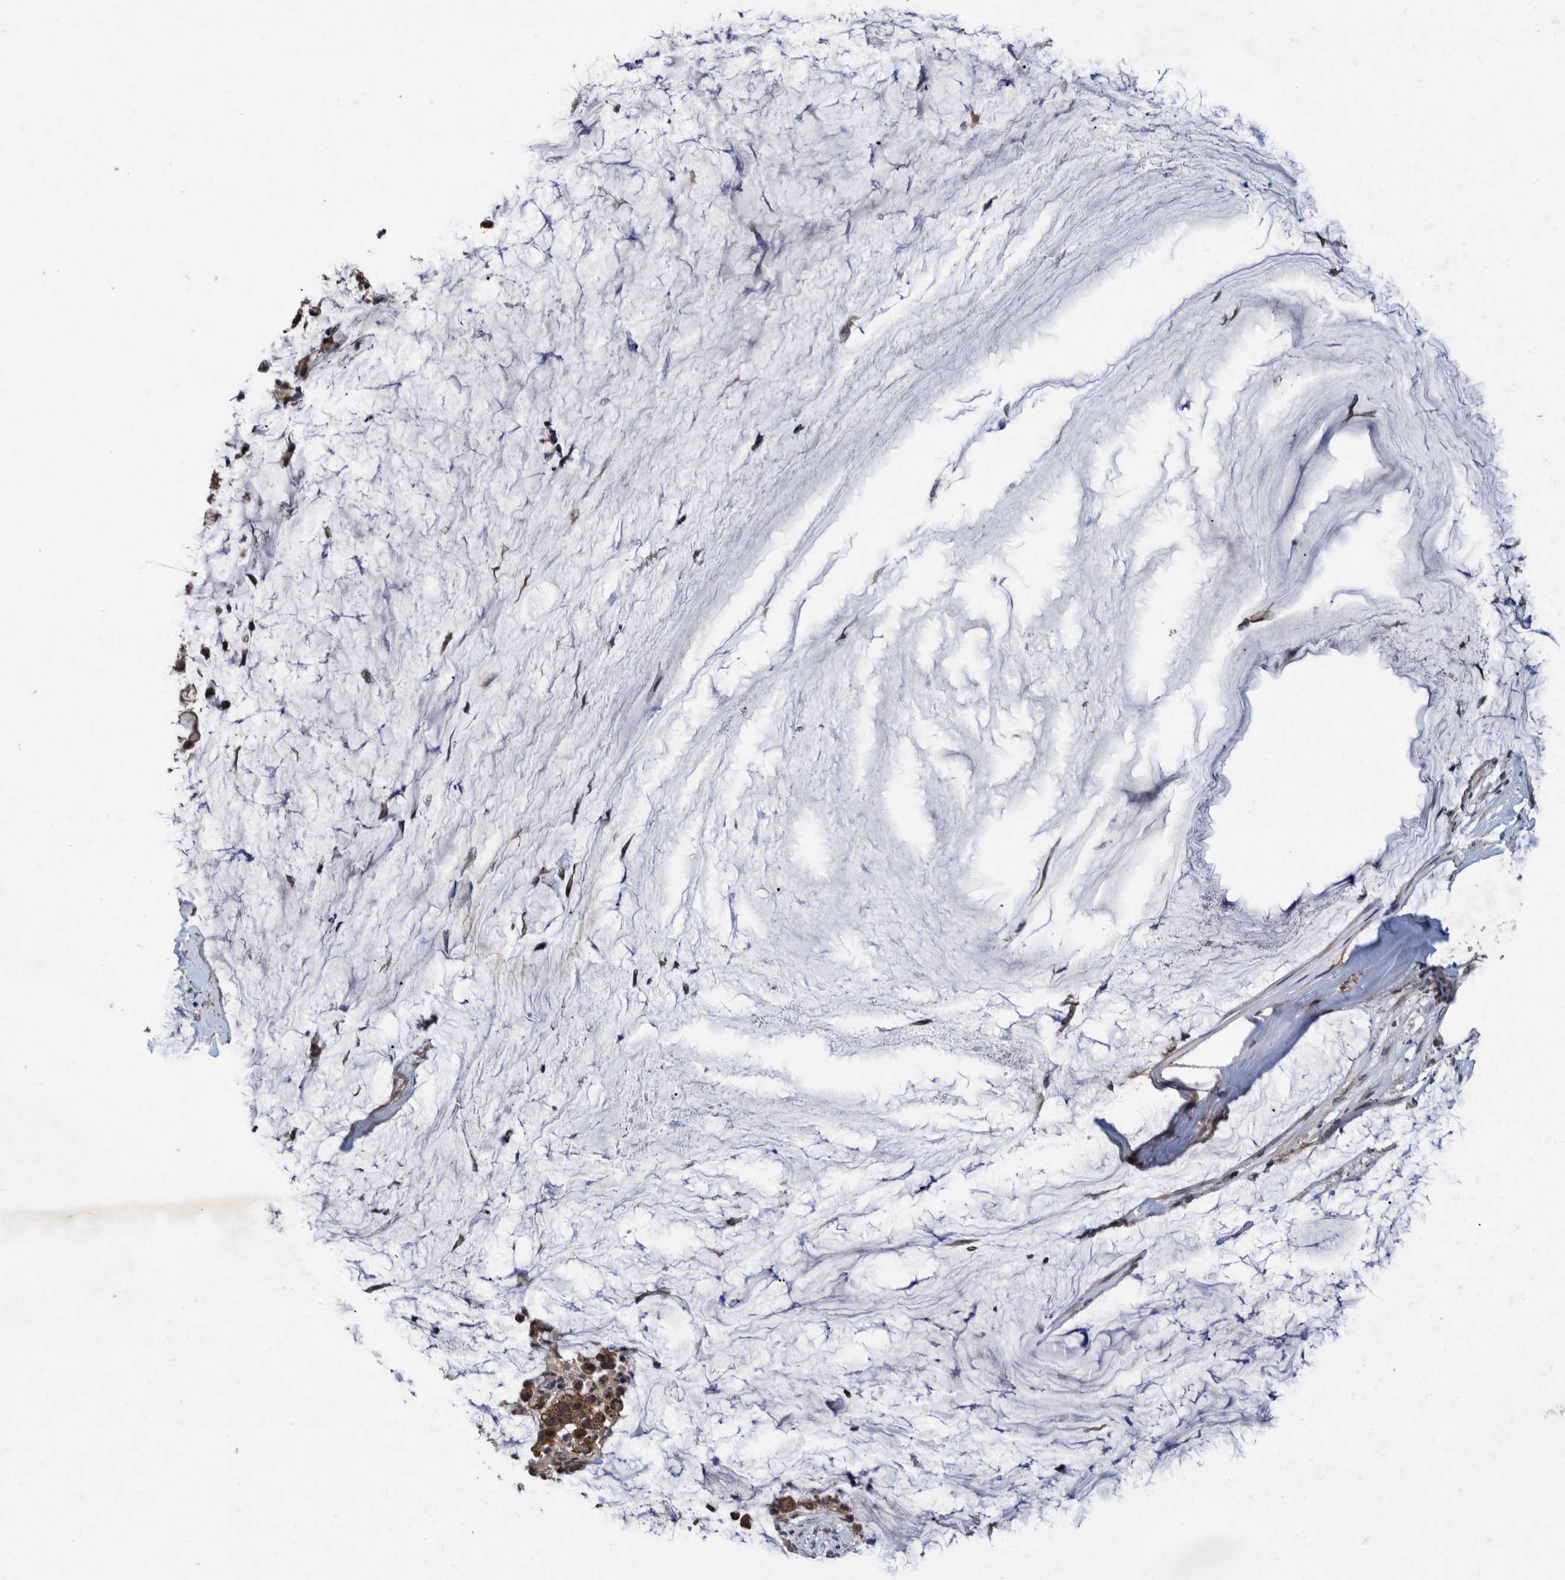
{"staining": {"intensity": "strong", "quantity": ">75%", "location": "cytoplasmic/membranous"}, "tissue": "pancreatic cancer", "cell_type": "Tumor cells", "image_type": "cancer", "snomed": [{"axis": "morphology", "description": "Adenocarcinoma, NOS"}, {"axis": "topography", "description": "Pancreas"}], "caption": "Pancreatic adenocarcinoma was stained to show a protein in brown. There is high levels of strong cytoplasmic/membranous positivity in about >75% of tumor cells.", "gene": "MRPS7", "patient": {"sex": "male", "age": 41}}